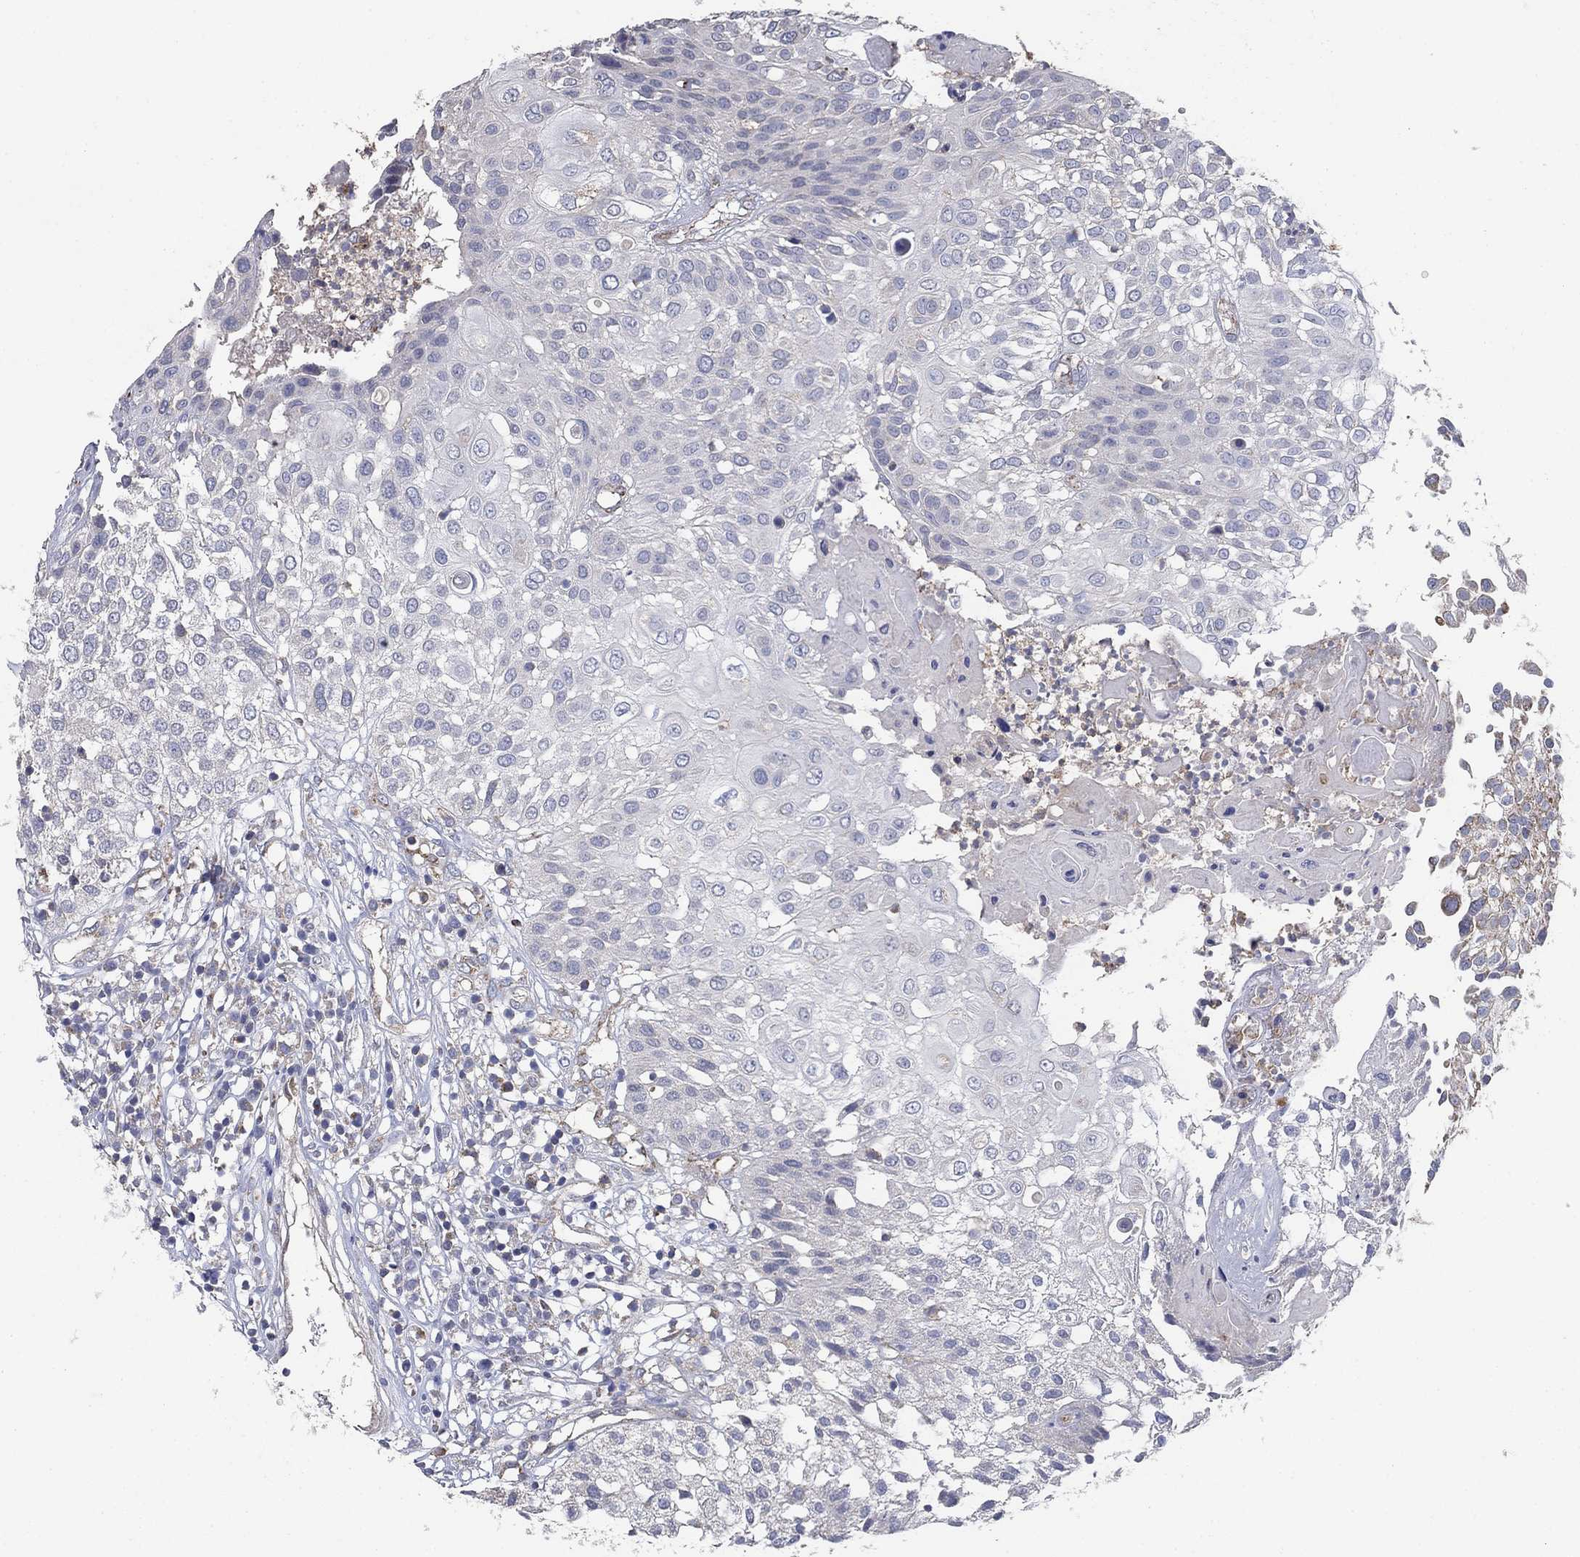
{"staining": {"intensity": "negative", "quantity": "none", "location": "none"}, "tissue": "urothelial cancer", "cell_type": "Tumor cells", "image_type": "cancer", "snomed": [{"axis": "morphology", "description": "Urothelial carcinoma, High grade"}, {"axis": "topography", "description": "Urinary bladder"}], "caption": "Urothelial cancer was stained to show a protein in brown. There is no significant positivity in tumor cells.", "gene": "PNPLA2", "patient": {"sex": "female", "age": 79}}